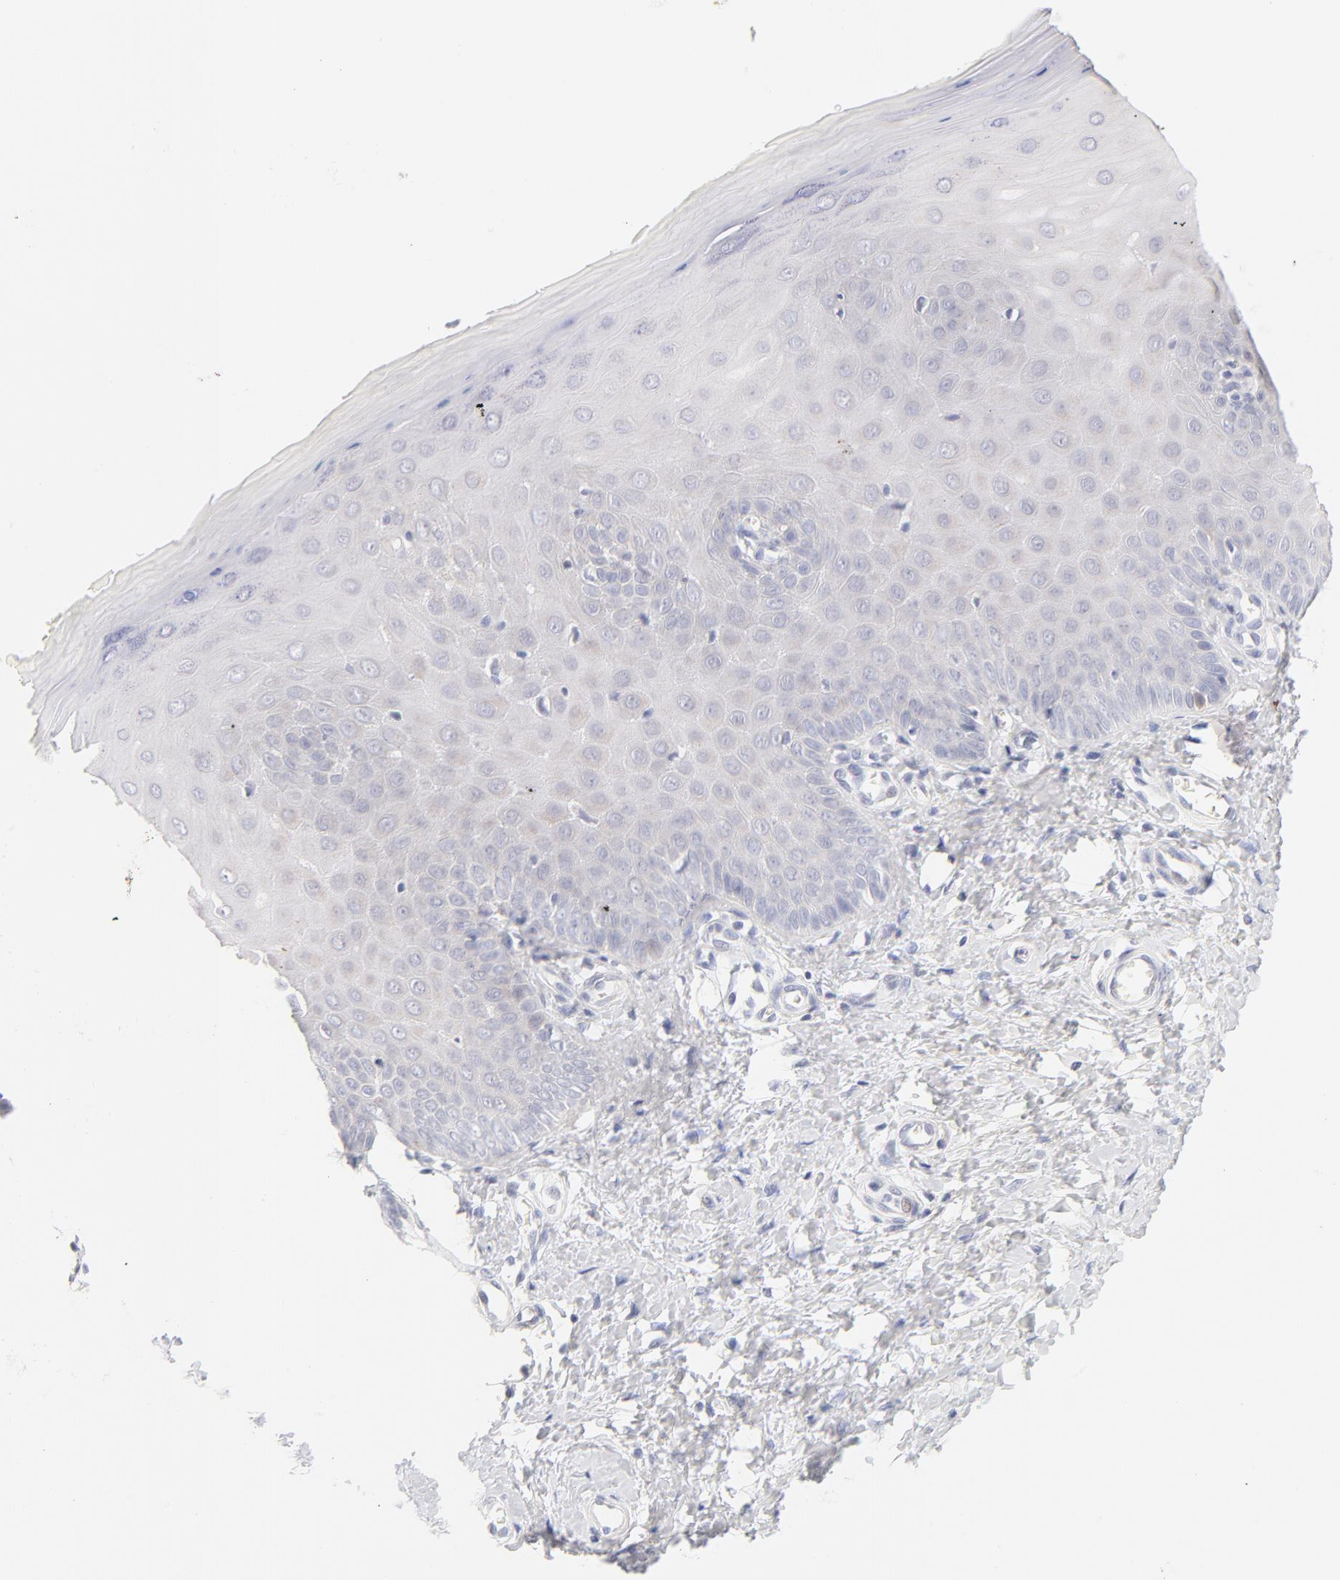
{"staining": {"intensity": "weak", "quantity": "<25%", "location": "cytoplasmic/membranous"}, "tissue": "cervix", "cell_type": "Glandular cells", "image_type": "normal", "snomed": [{"axis": "morphology", "description": "Normal tissue, NOS"}, {"axis": "topography", "description": "Cervix"}], "caption": "Immunohistochemical staining of unremarkable human cervix reveals no significant staining in glandular cells.", "gene": "NPNT", "patient": {"sex": "female", "age": 55}}